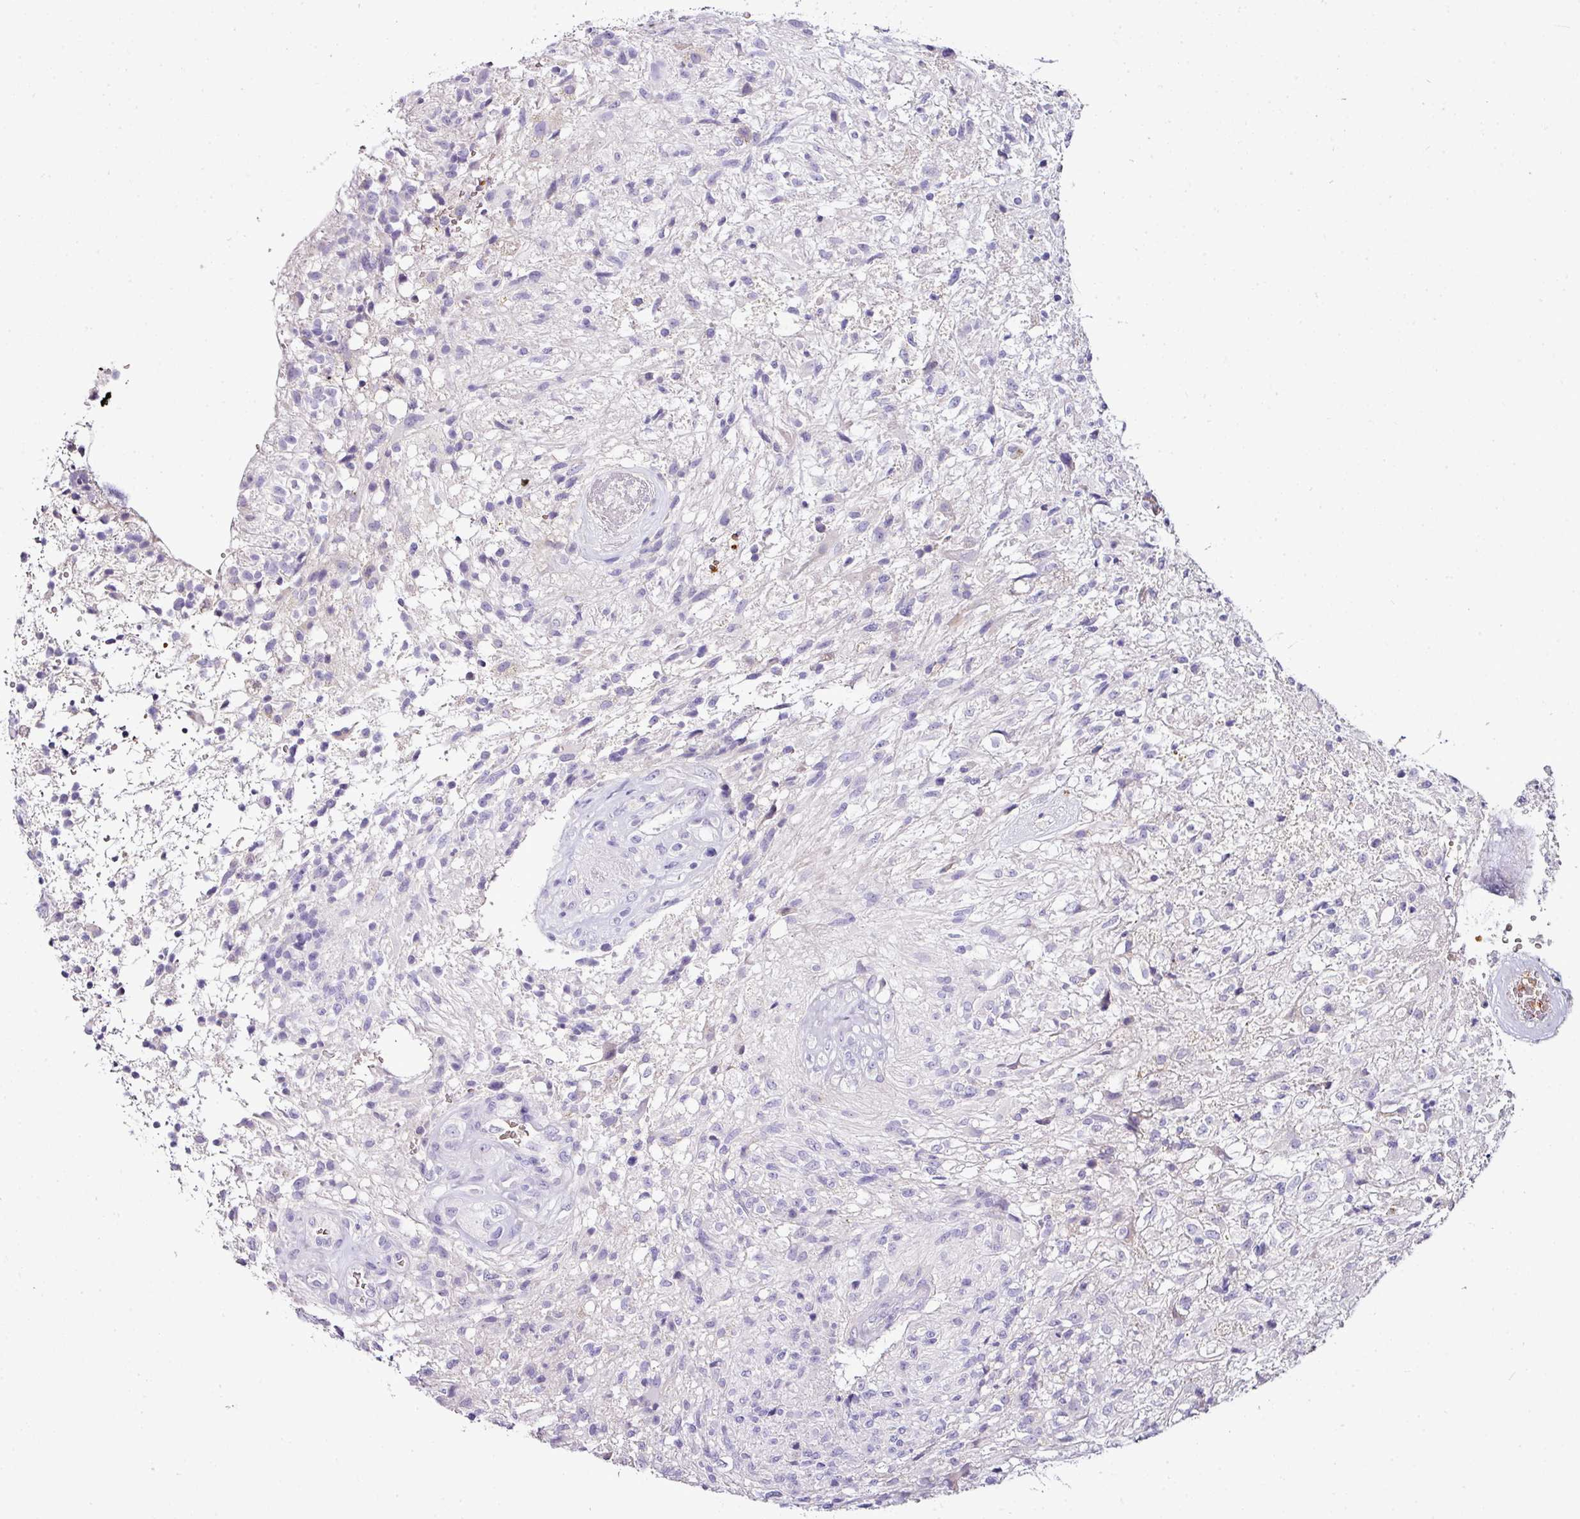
{"staining": {"intensity": "negative", "quantity": "none", "location": "none"}, "tissue": "glioma", "cell_type": "Tumor cells", "image_type": "cancer", "snomed": [{"axis": "morphology", "description": "Glioma, malignant, High grade"}, {"axis": "topography", "description": "Brain"}], "caption": "The histopathology image exhibits no staining of tumor cells in malignant glioma (high-grade).", "gene": "NAPSA", "patient": {"sex": "male", "age": 56}}